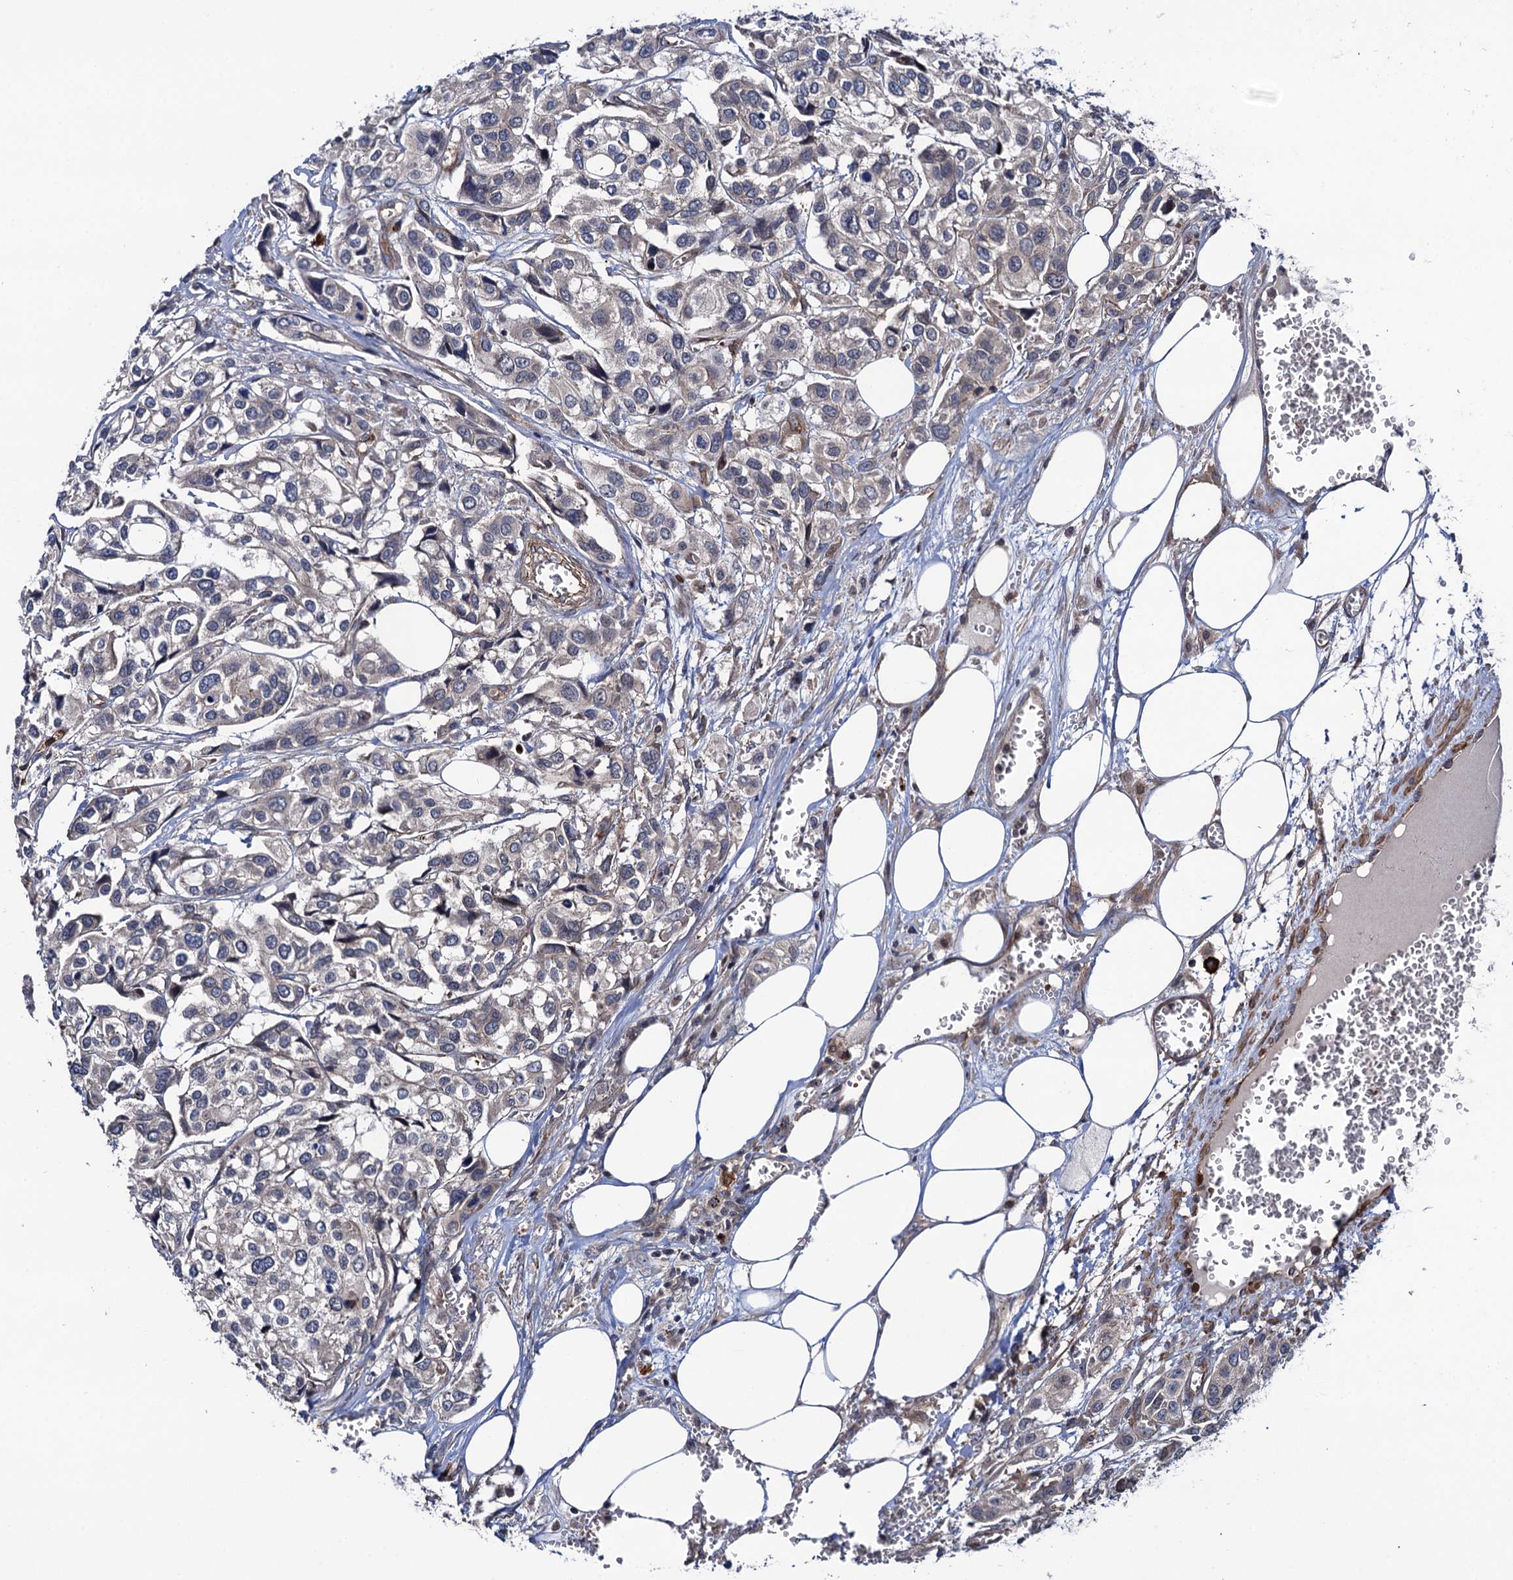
{"staining": {"intensity": "negative", "quantity": "none", "location": "none"}, "tissue": "urothelial cancer", "cell_type": "Tumor cells", "image_type": "cancer", "snomed": [{"axis": "morphology", "description": "Urothelial carcinoma, High grade"}, {"axis": "topography", "description": "Urinary bladder"}], "caption": "Immunohistochemistry (IHC) micrograph of neoplastic tissue: urothelial cancer stained with DAB demonstrates no significant protein expression in tumor cells.", "gene": "KXD1", "patient": {"sex": "male", "age": 67}}